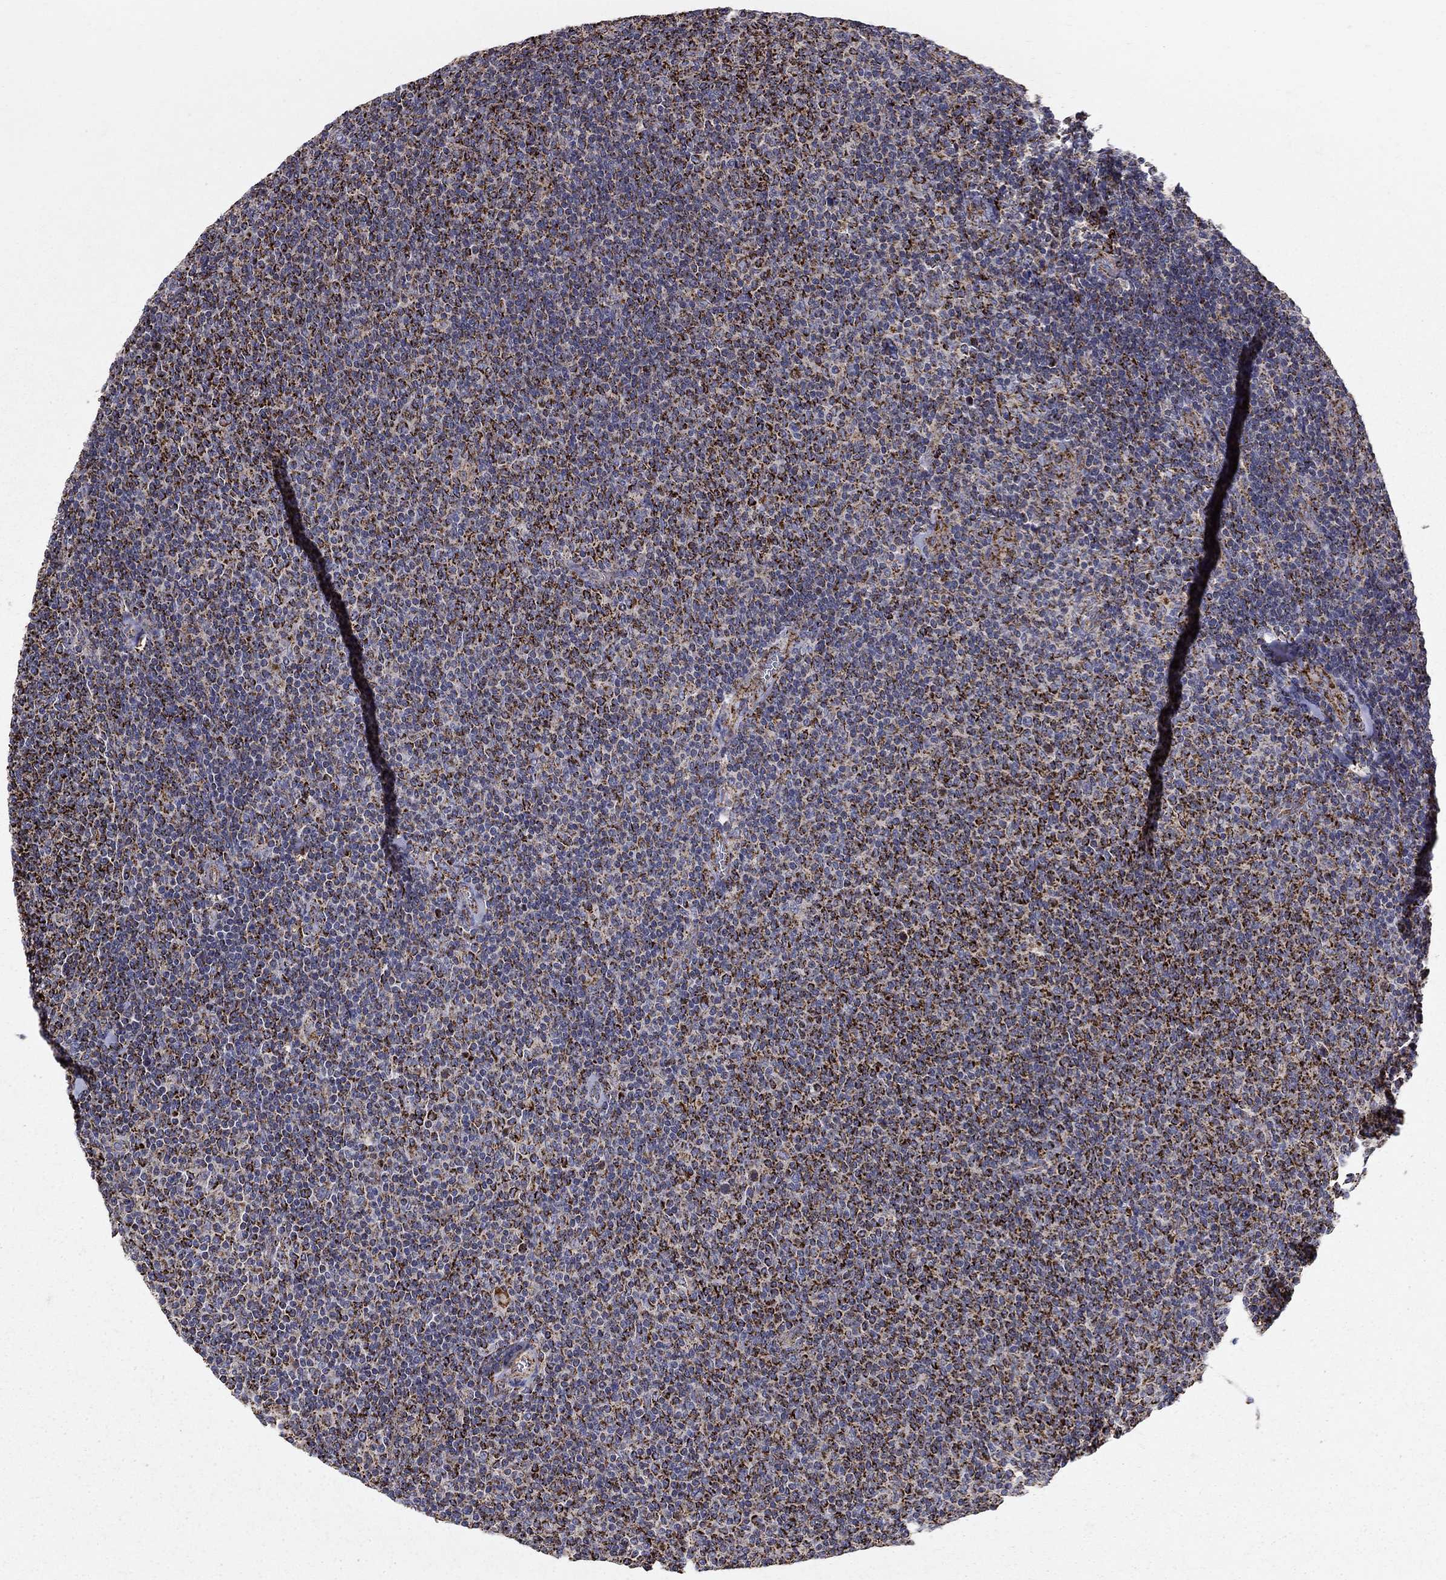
{"staining": {"intensity": "strong", "quantity": "25%-75%", "location": "cytoplasmic/membranous"}, "tissue": "lymphoma", "cell_type": "Tumor cells", "image_type": "cancer", "snomed": [{"axis": "morphology", "description": "Malignant lymphoma, non-Hodgkin's type, Low grade"}, {"axis": "topography", "description": "Lymph node"}], "caption": "This is an image of IHC staining of malignant lymphoma, non-Hodgkin's type (low-grade), which shows strong staining in the cytoplasmic/membranous of tumor cells.", "gene": "GCSH", "patient": {"sex": "male", "age": 52}}